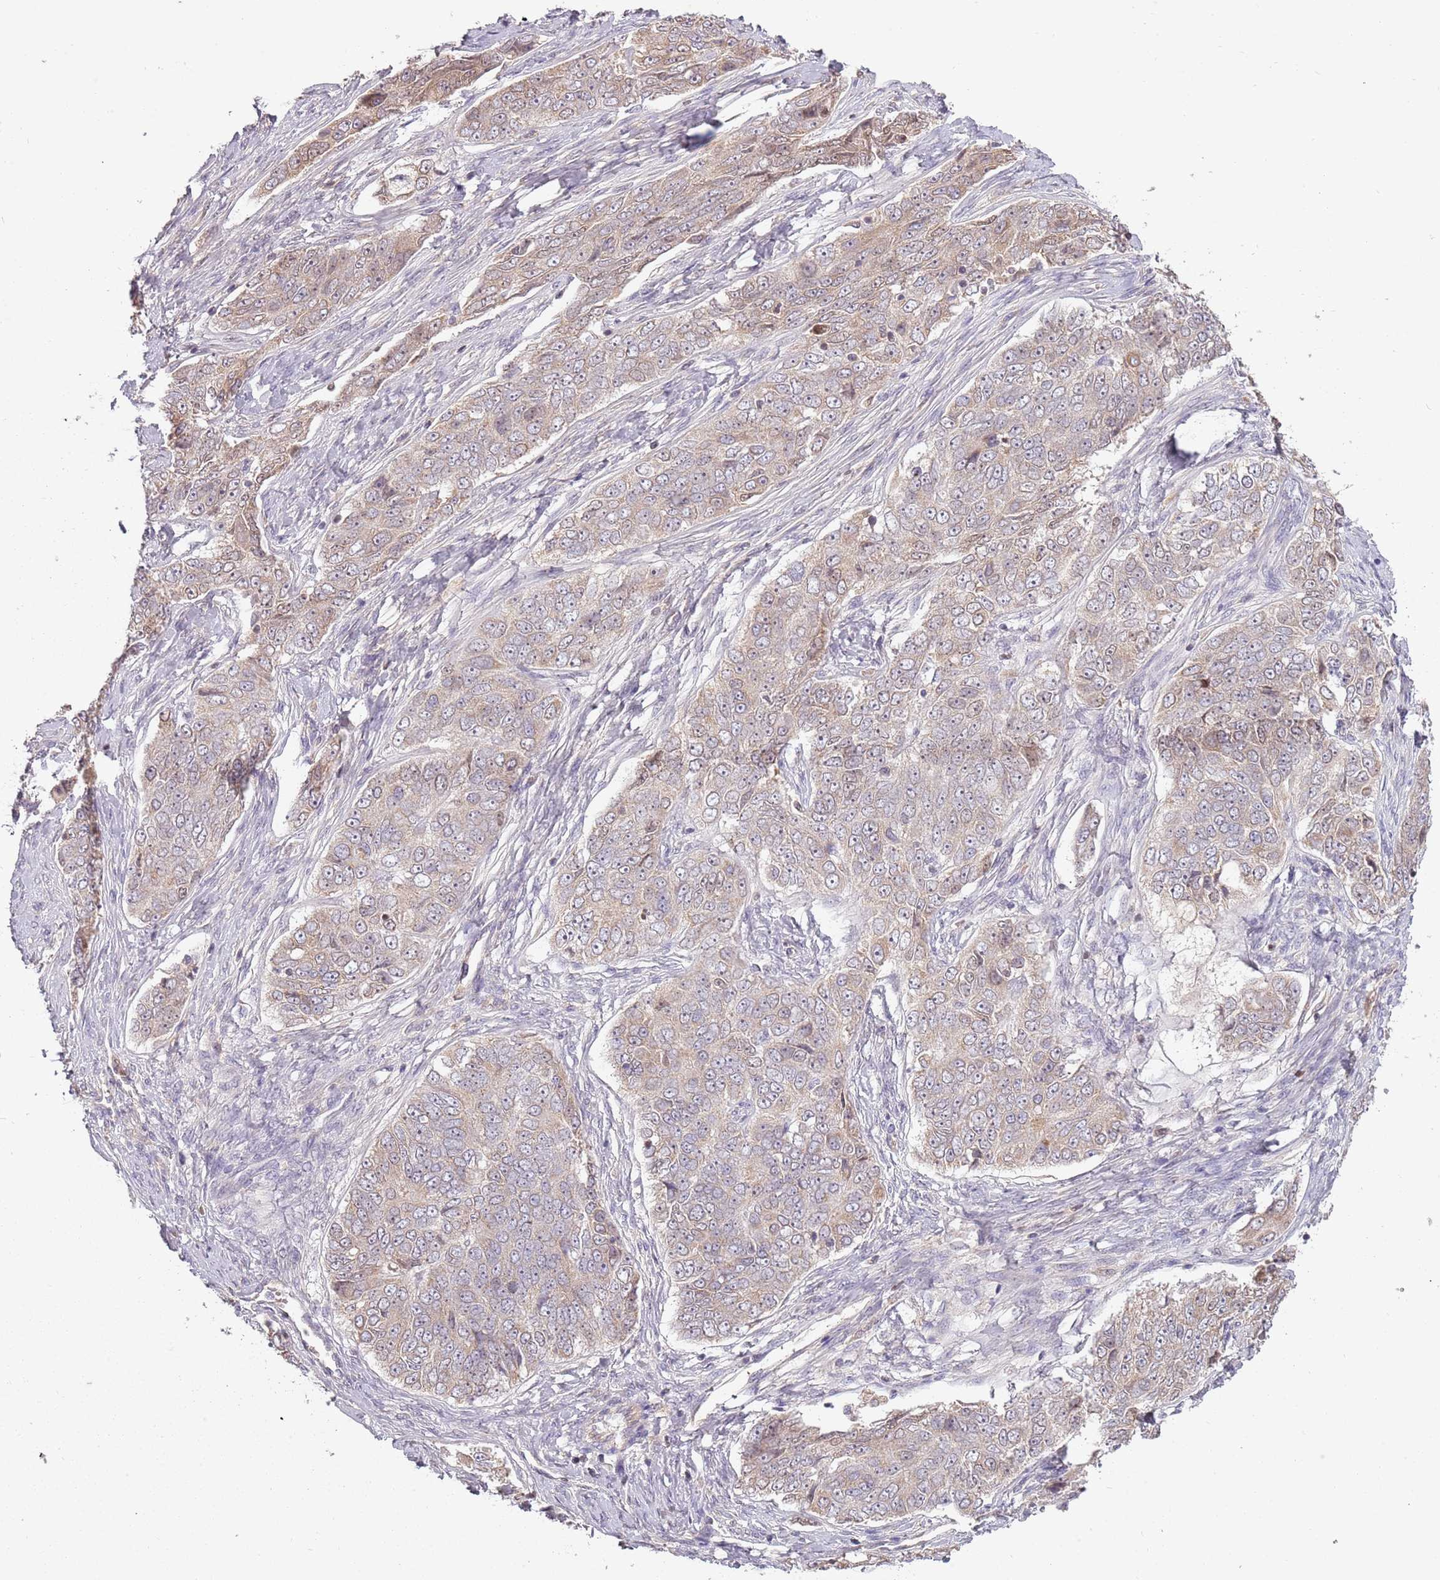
{"staining": {"intensity": "weak", "quantity": ">75%", "location": "cytoplasmic/membranous"}, "tissue": "ovarian cancer", "cell_type": "Tumor cells", "image_type": "cancer", "snomed": [{"axis": "morphology", "description": "Carcinoma, endometroid"}, {"axis": "topography", "description": "Ovary"}], "caption": "Endometroid carcinoma (ovarian) stained for a protein (brown) exhibits weak cytoplasmic/membranous positive staining in about >75% of tumor cells.", "gene": "SYS1", "patient": {"sex": "female", "age": 51}}